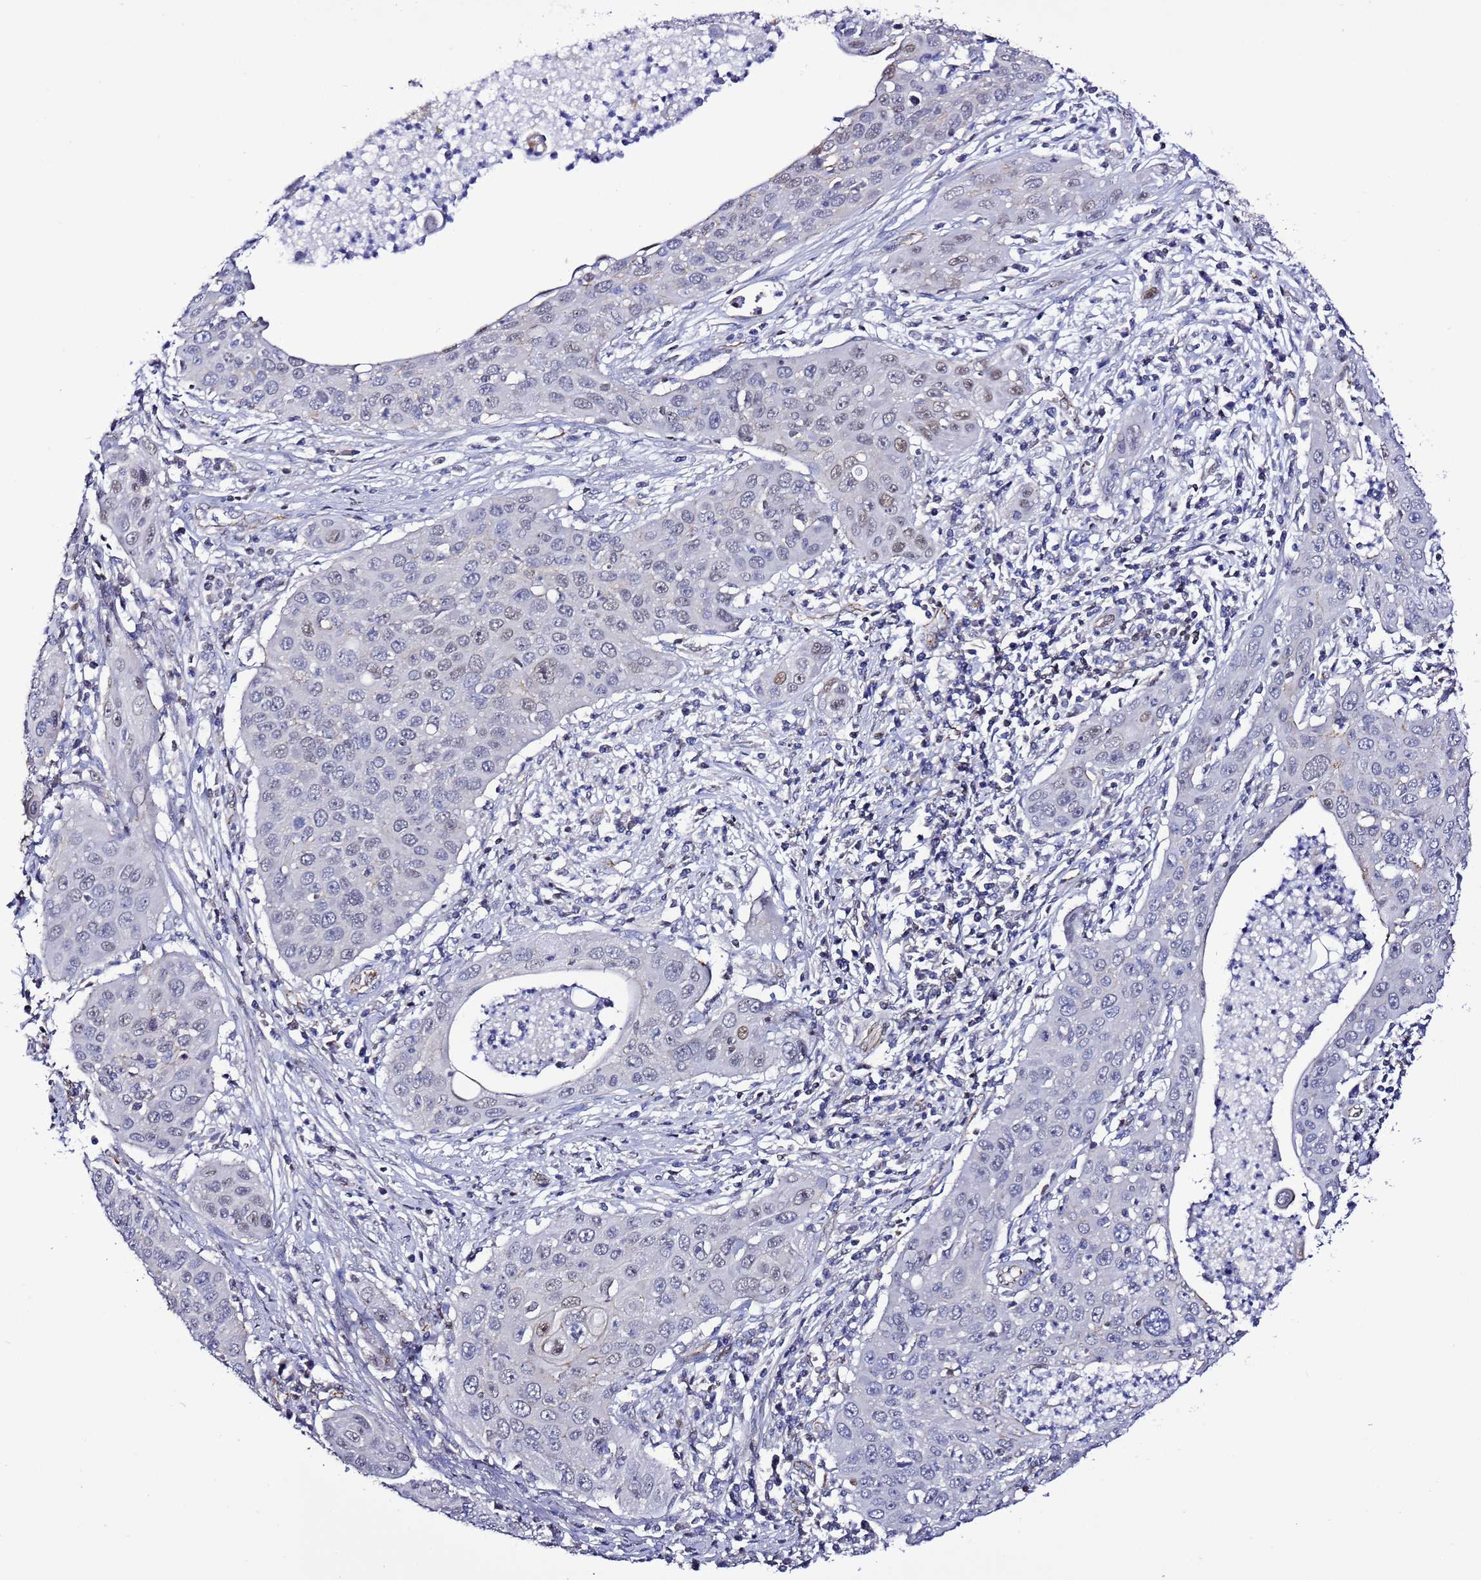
{"staining": {"intensity": "weak", "quantity": "<25%", "location": "nuclear"}, "tissue": "cervical cancer", "cell_type": "Tumor cells", "image_type": "cancer", "snomed": [{"axis": "morphology", "description": "Squamous cell carcinoma, NOS"}, {"axis": "topography", "description": "Cervix"}], "caption": "A photomicrograph of cervical cancer (squamous cell carcinoma) stained for a protein reveals no brown staining in tumor cells.", "gene": "TENM3", "patient": {"sex": "female", "age": 36}}